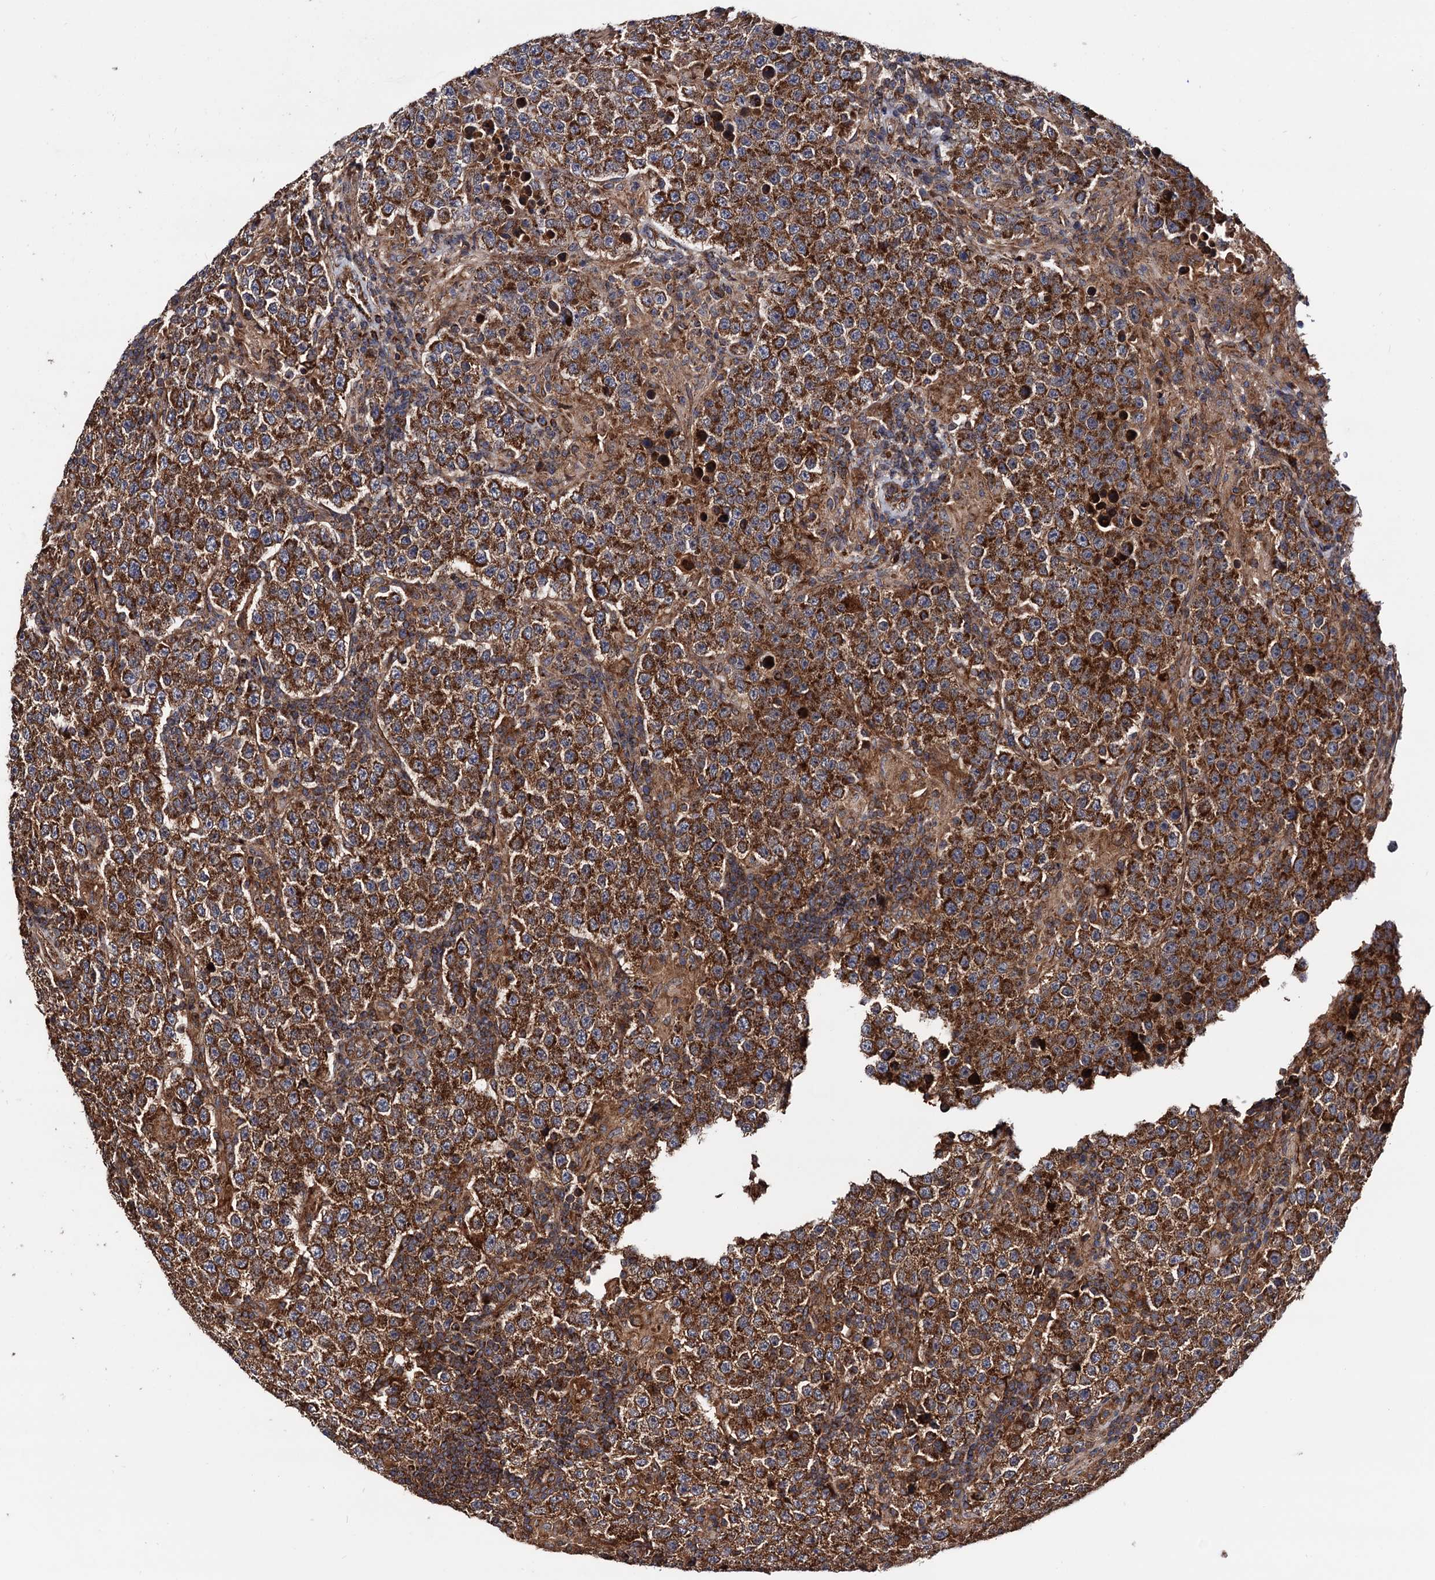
{"staining": {"intensity": "strong", "quantity": ">75%", "location": "cytoplasmic/membranous"}, "tissue": "testis cancer", "cell_type": "Tumor cells", "image_type": "cancer", "snomed": [{"axis": "morphology", "description": "Normal tissue, NOS"}, {"axis": "morphology", "description": "Urothelial carcinoma, High grade"}, {"axis": "morphology", "description": "Seminoma, NOS"}, {"axis": "morphology", "description": "Carcinoma, Embryonal, NOS"}, {"axis": "topography", "description": "Urinary bladder"}, {"axis": "topography", "description": "Testis"}], "caption": "About >75% of tumor cells in testis embryonal carcinoma exhibit strong cytoplasmic/membranous protein positivity as visualized by brown immunohistochemical staining.", "gene": "MRPL42", "patient": {"sex": "male", "age": 41}}